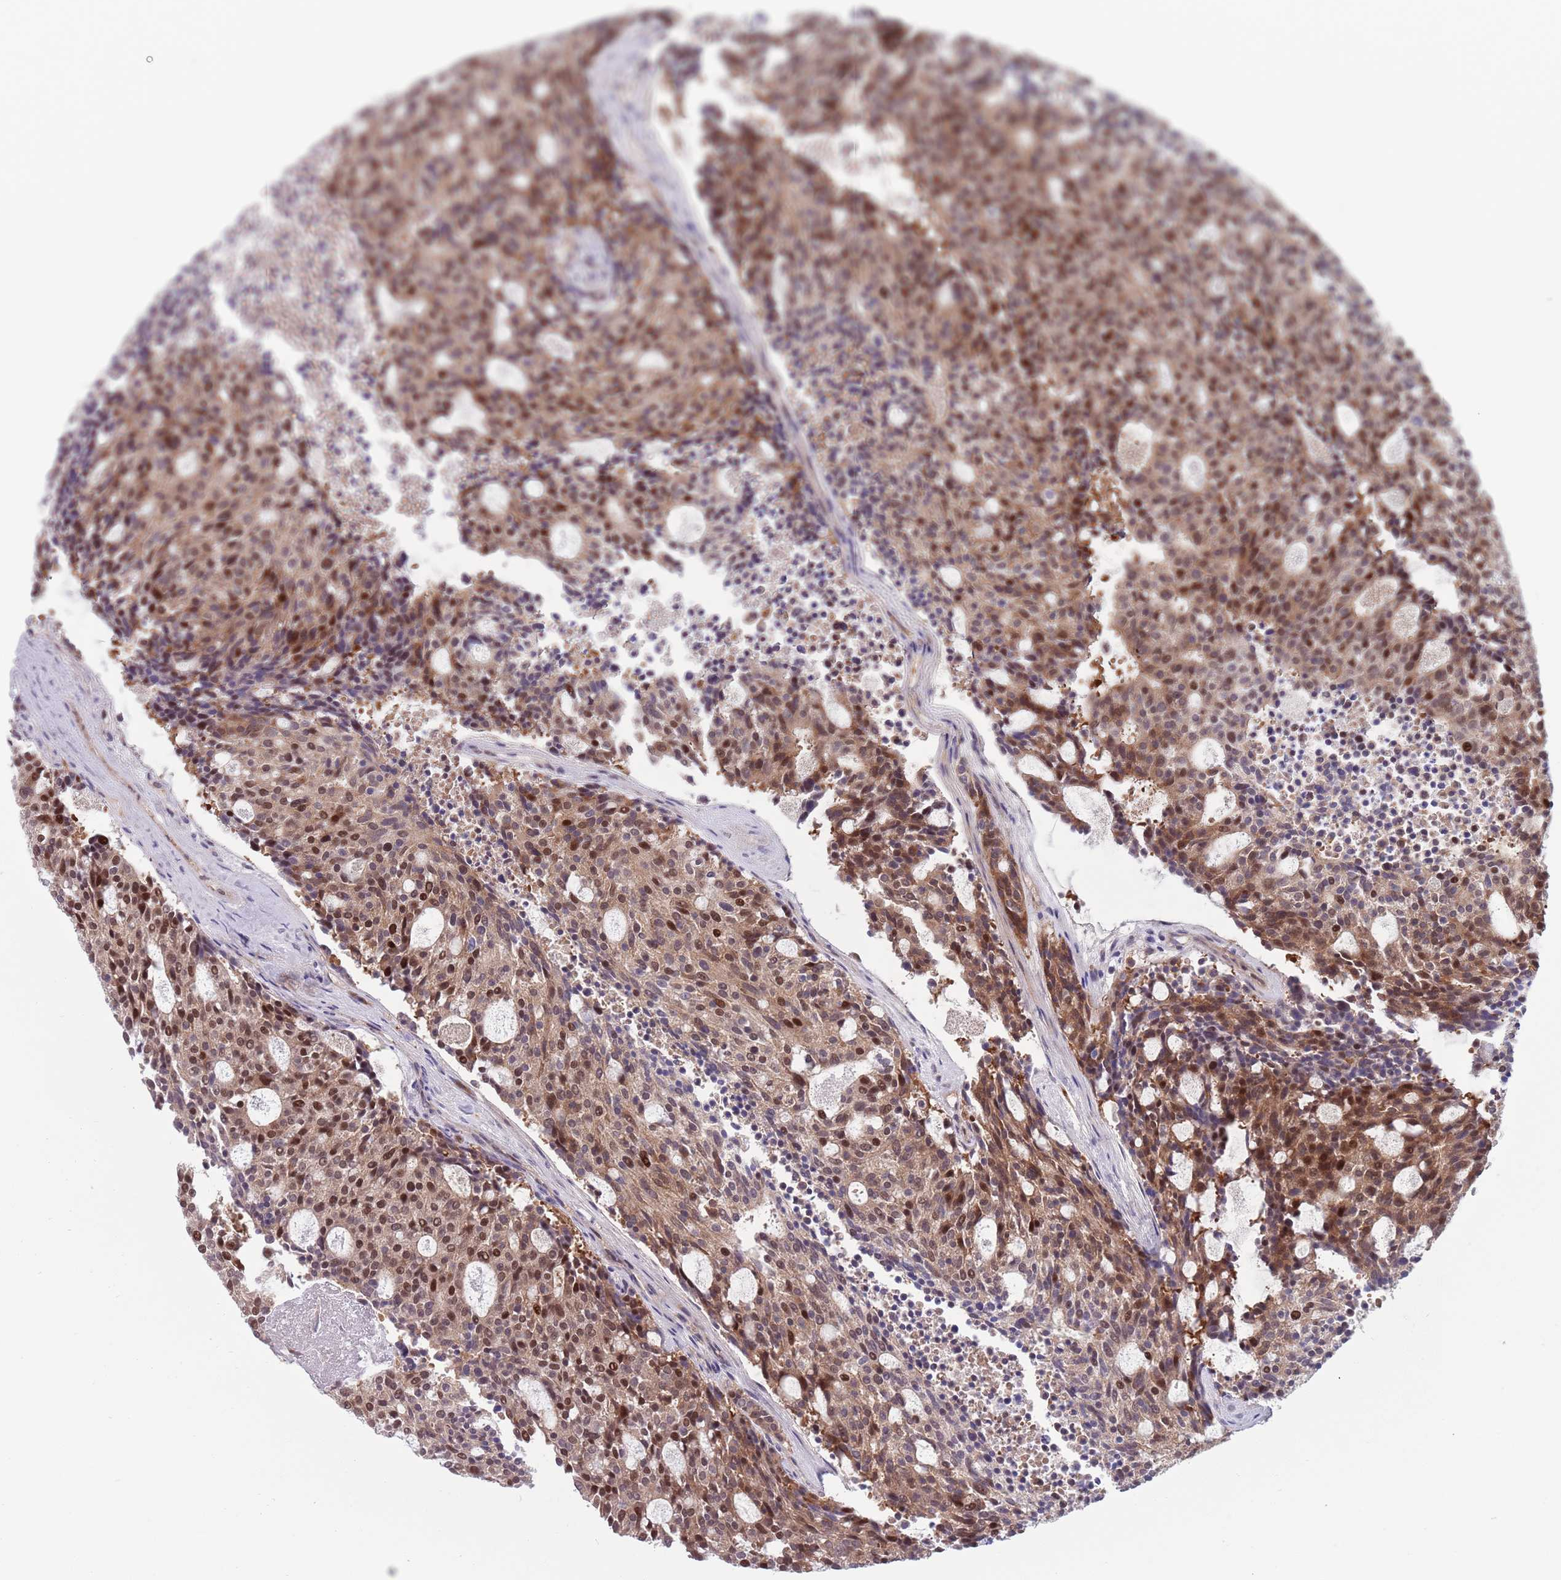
{"staining": {"intensity": "moderate", "quantity": ">75%", "location": "cytoplasmic/membranous,nuclear"}, "tissue": "carcinoid", "cell_type": "Tumor cells", "image_type": "cancer", "snomed": [{"axis": "morphology", "description": "Carcinoid, malignant, NOS"}, {"axis": "topography", "description": "Pancreas"}], "caption": "Carcinoid stained with a protein marker displays moderate staining in tumor cells.", "gene": "CLNS1A", "patient": {"sex": "female", "age": 54}}